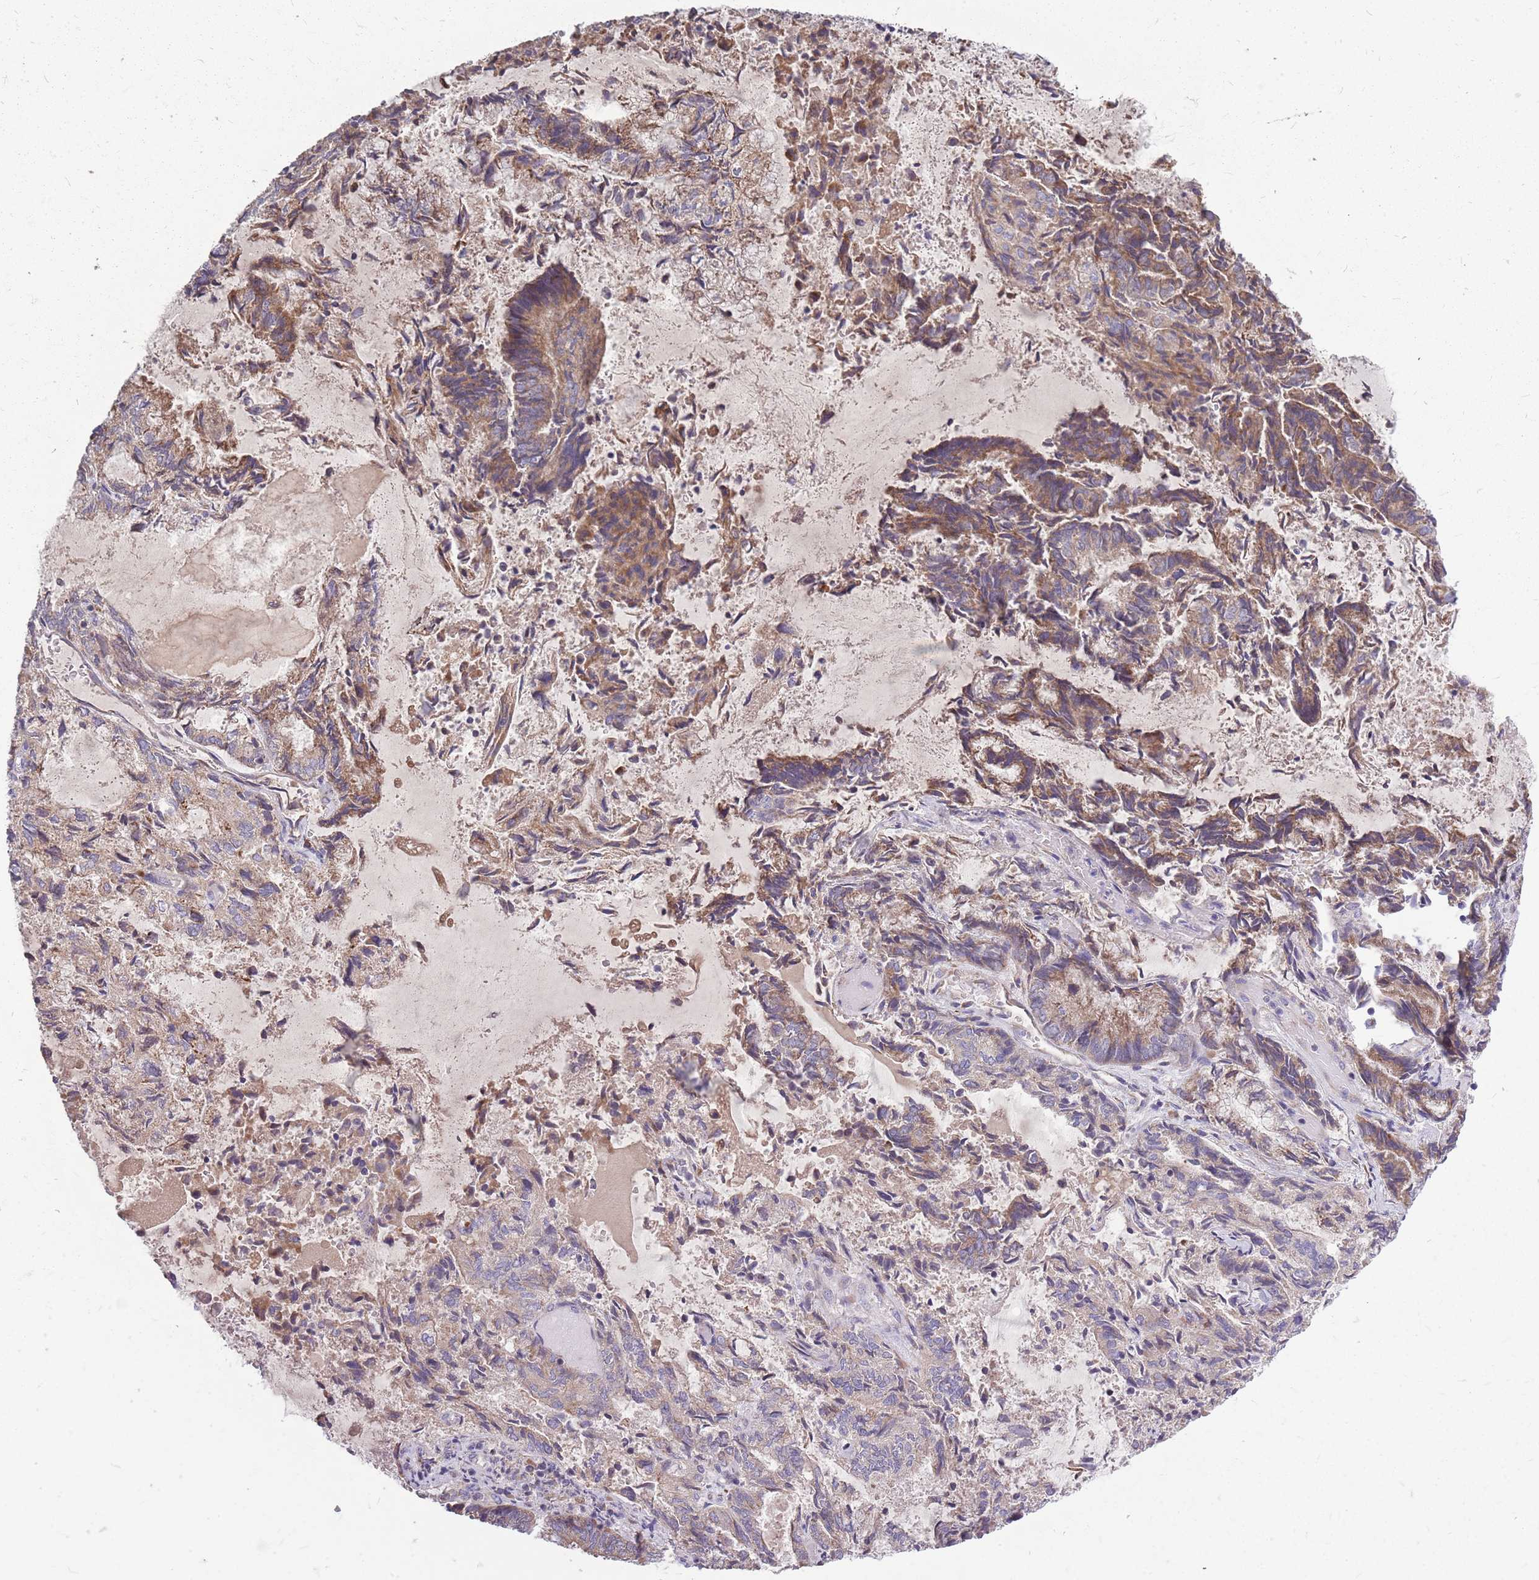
{"staining": {"intensity": "moderate", "quantity": "25%-75%", "location": "cytoplasmic/membranous"}, "tissue": "endometrial cancer", "cell_type": "Tumor cells", "image_type": "cancer", "snomed": [{"axis": "morphology", "description": "Adenocarcinoma, NOS"}, {"axis": "topography", "description": "Endometrium"}], "caption": "The histopathology image exhibits staining of endometrial cancer, revealing moderate cytoplasmic/membranous protein expression (brown color) within tumor cells.", "gene": "PPP1R27", "patient": {"sex": "female", "age": 80}}